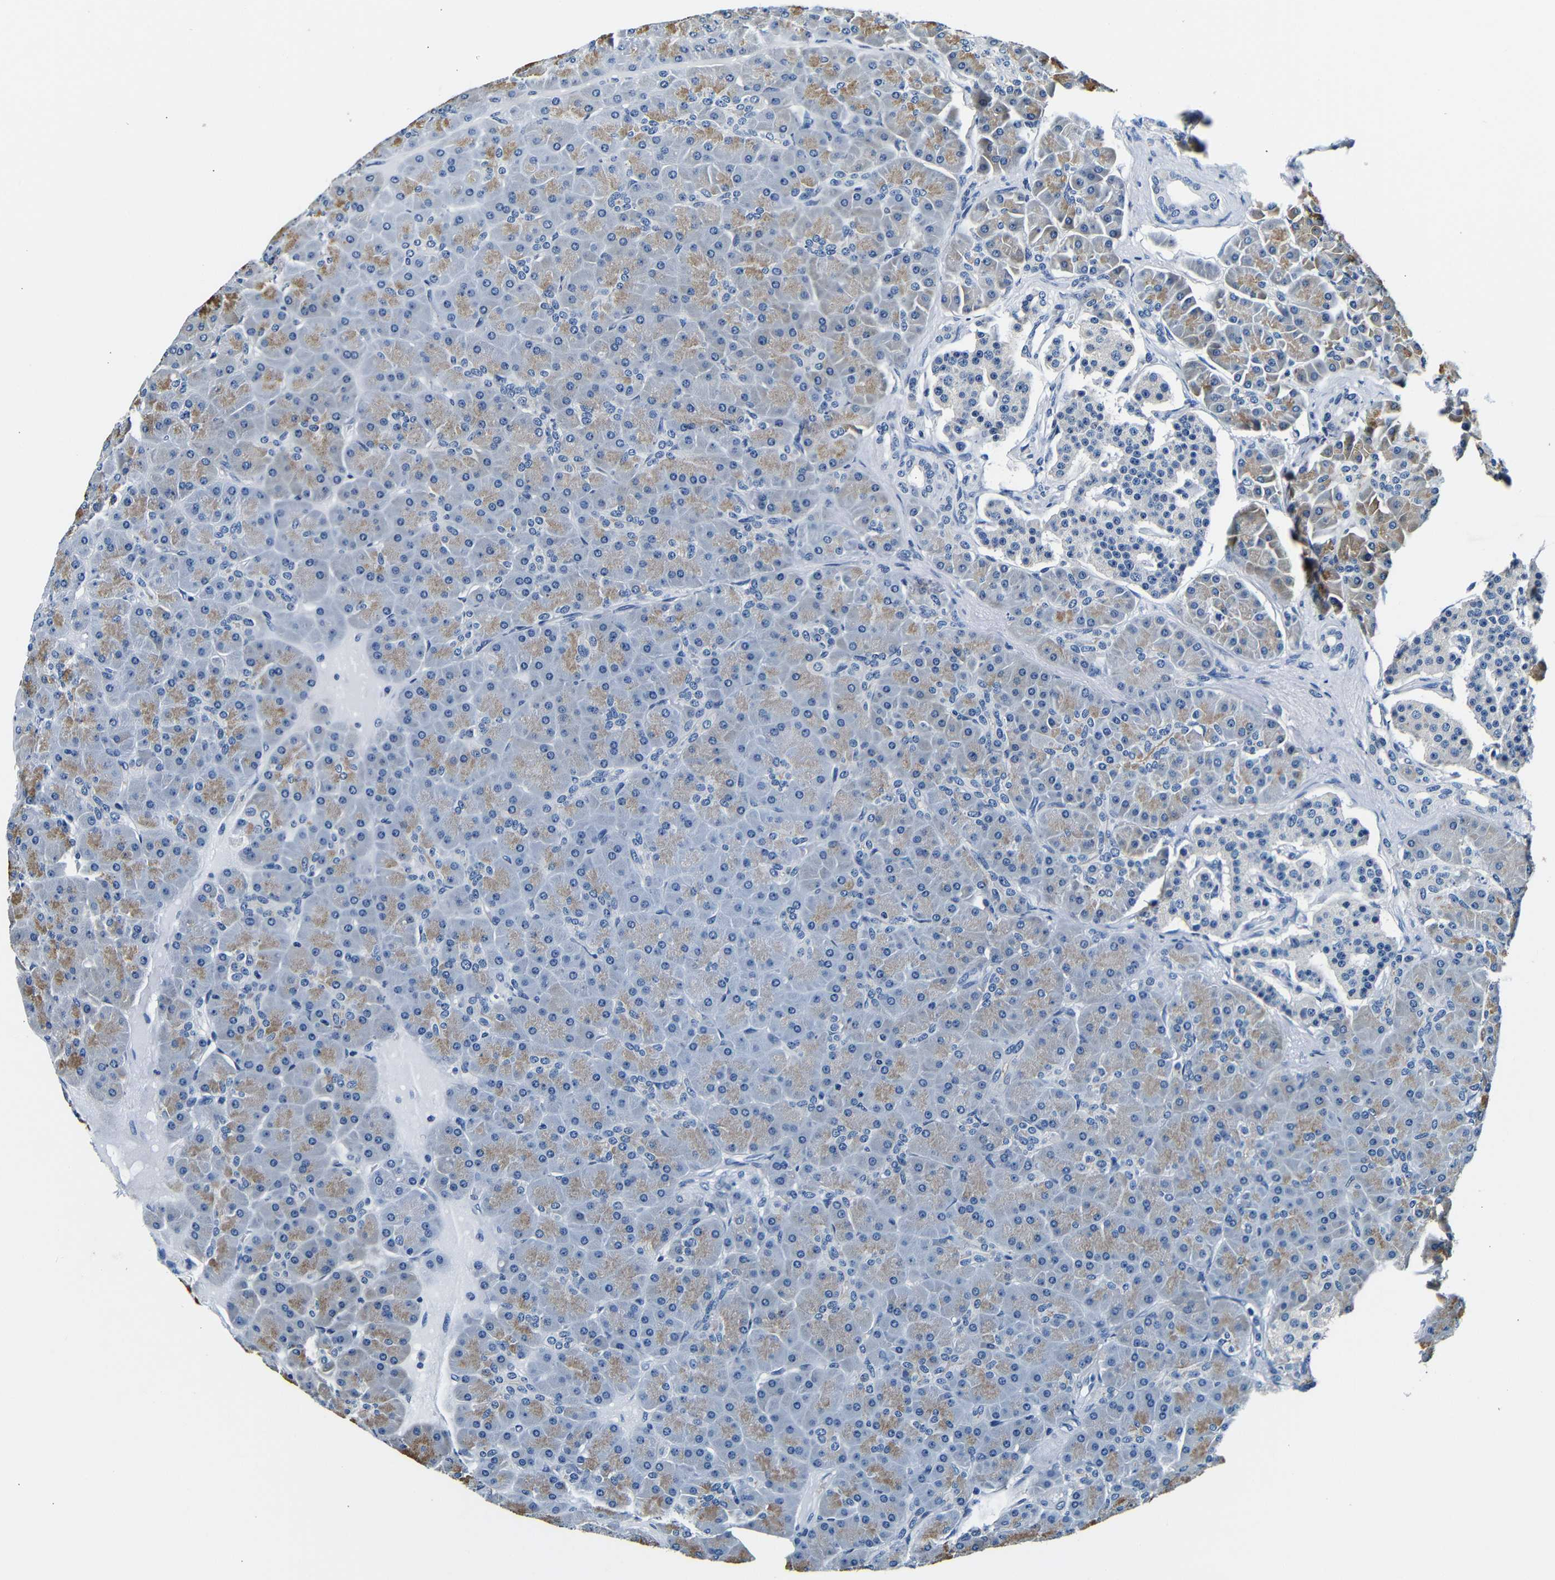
{"staining": {"intensity": "weak", "quantity": "<25%", "location": "cytoplasmic/membranous"}, "tissue": "pancreas", "cell_type": "Exocrine glandular cells", "image_type": "normal", "snomed": [{"axis": "morphology", "description": "Normal tissue, NOS"}, {"axis": "topography", "description": "Pancreas"}], "caption": "Pancreas stained for a protein using immunohistochemistry shows no staining exocrine glandular cells.", "gene": "GP1BA", "patient": {"sex": "male", "age": 66}}